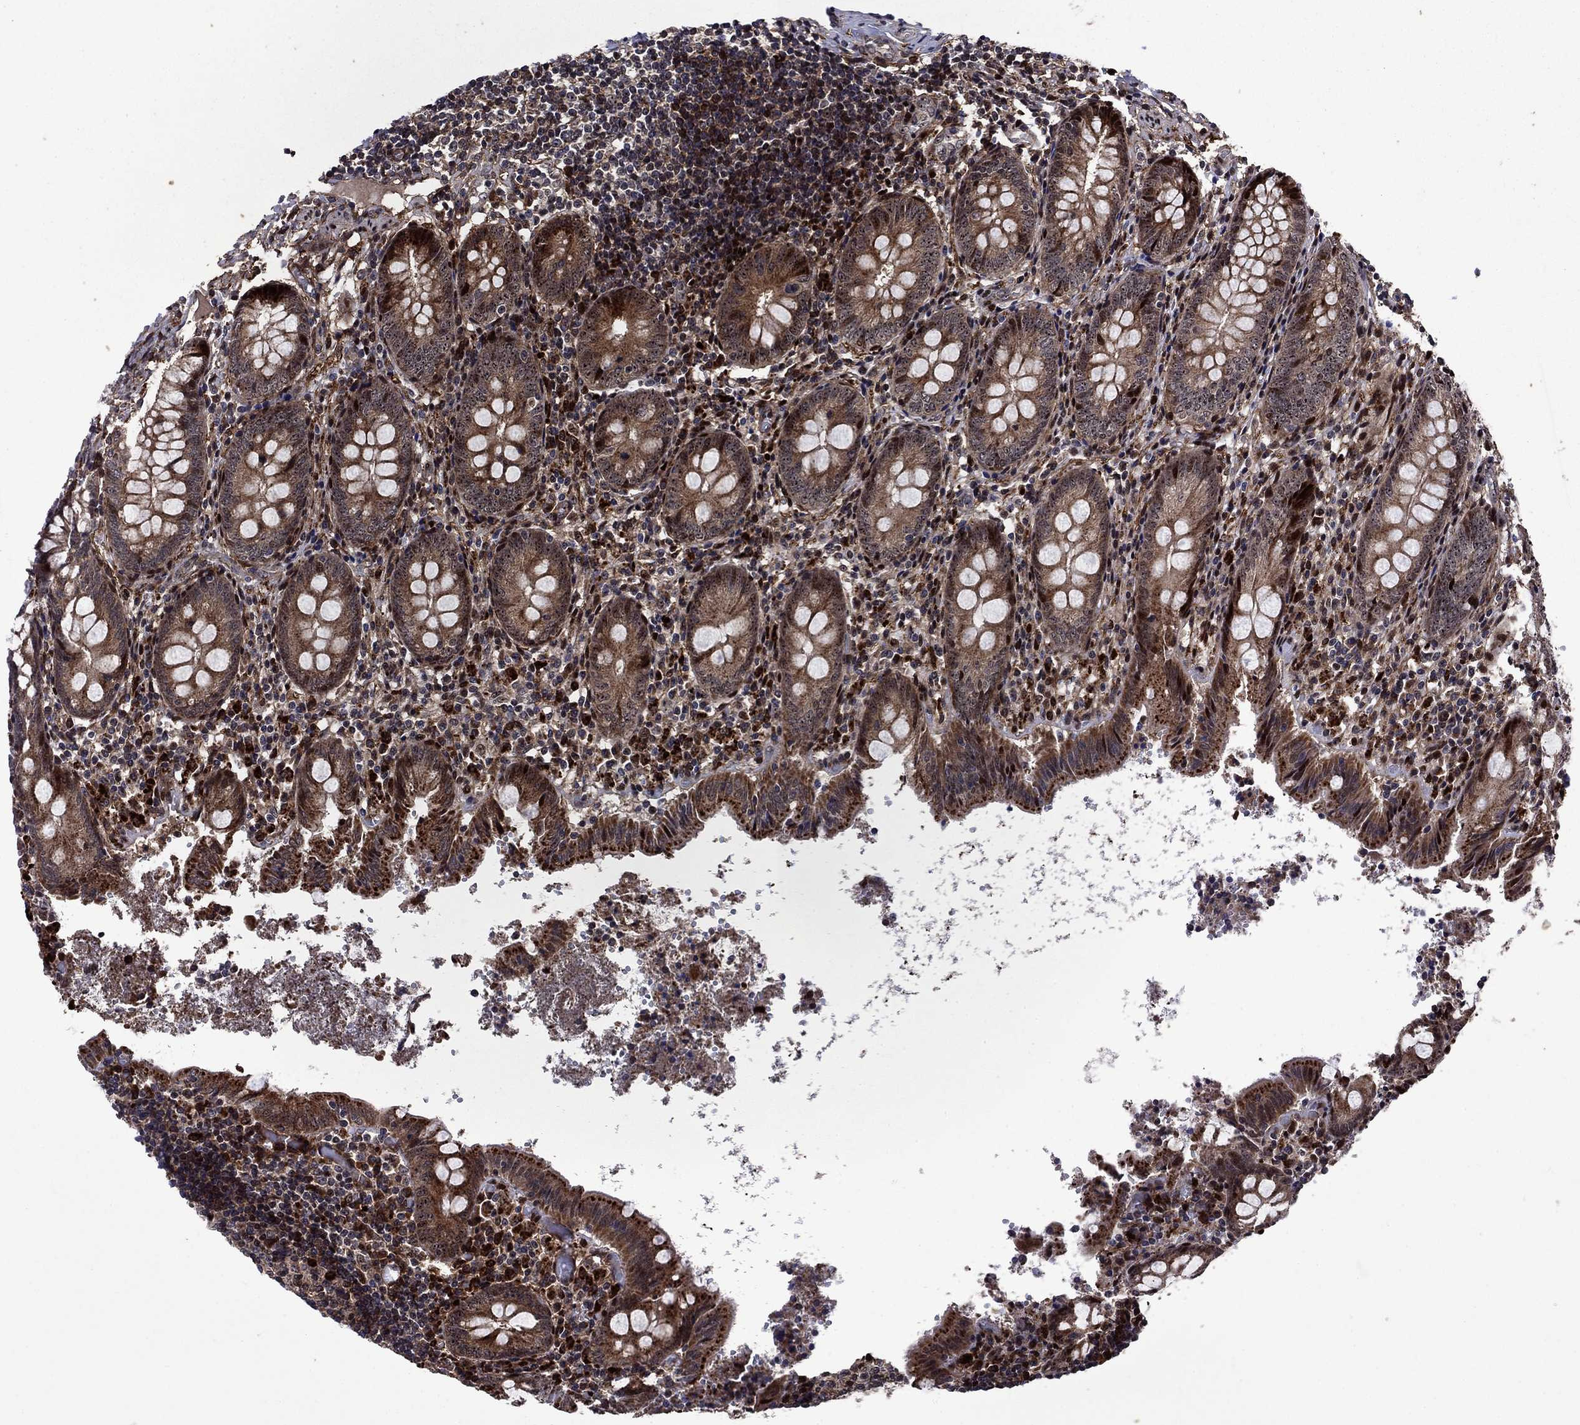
{"staining": {"intensity": "strong", "quantity": "25%-75%", "location": "cytoplasmic/membranous"}, "tissue": "appendix", "cell_type": "Glandular cells", "image_type": "normal", "snomed": [{"axis": "morphology", "description": "Normal tissue, NOS"}, {"axis": "topography", "description": "Appendix"}], "caption": "Strong cytoplasmic/membranous staining for a protein is seen in about 25%-75% of glandular cells of benign appendix using IHC.", "gene": "AGTPBP1", "patient": {"sex": "female", "age": 23}}